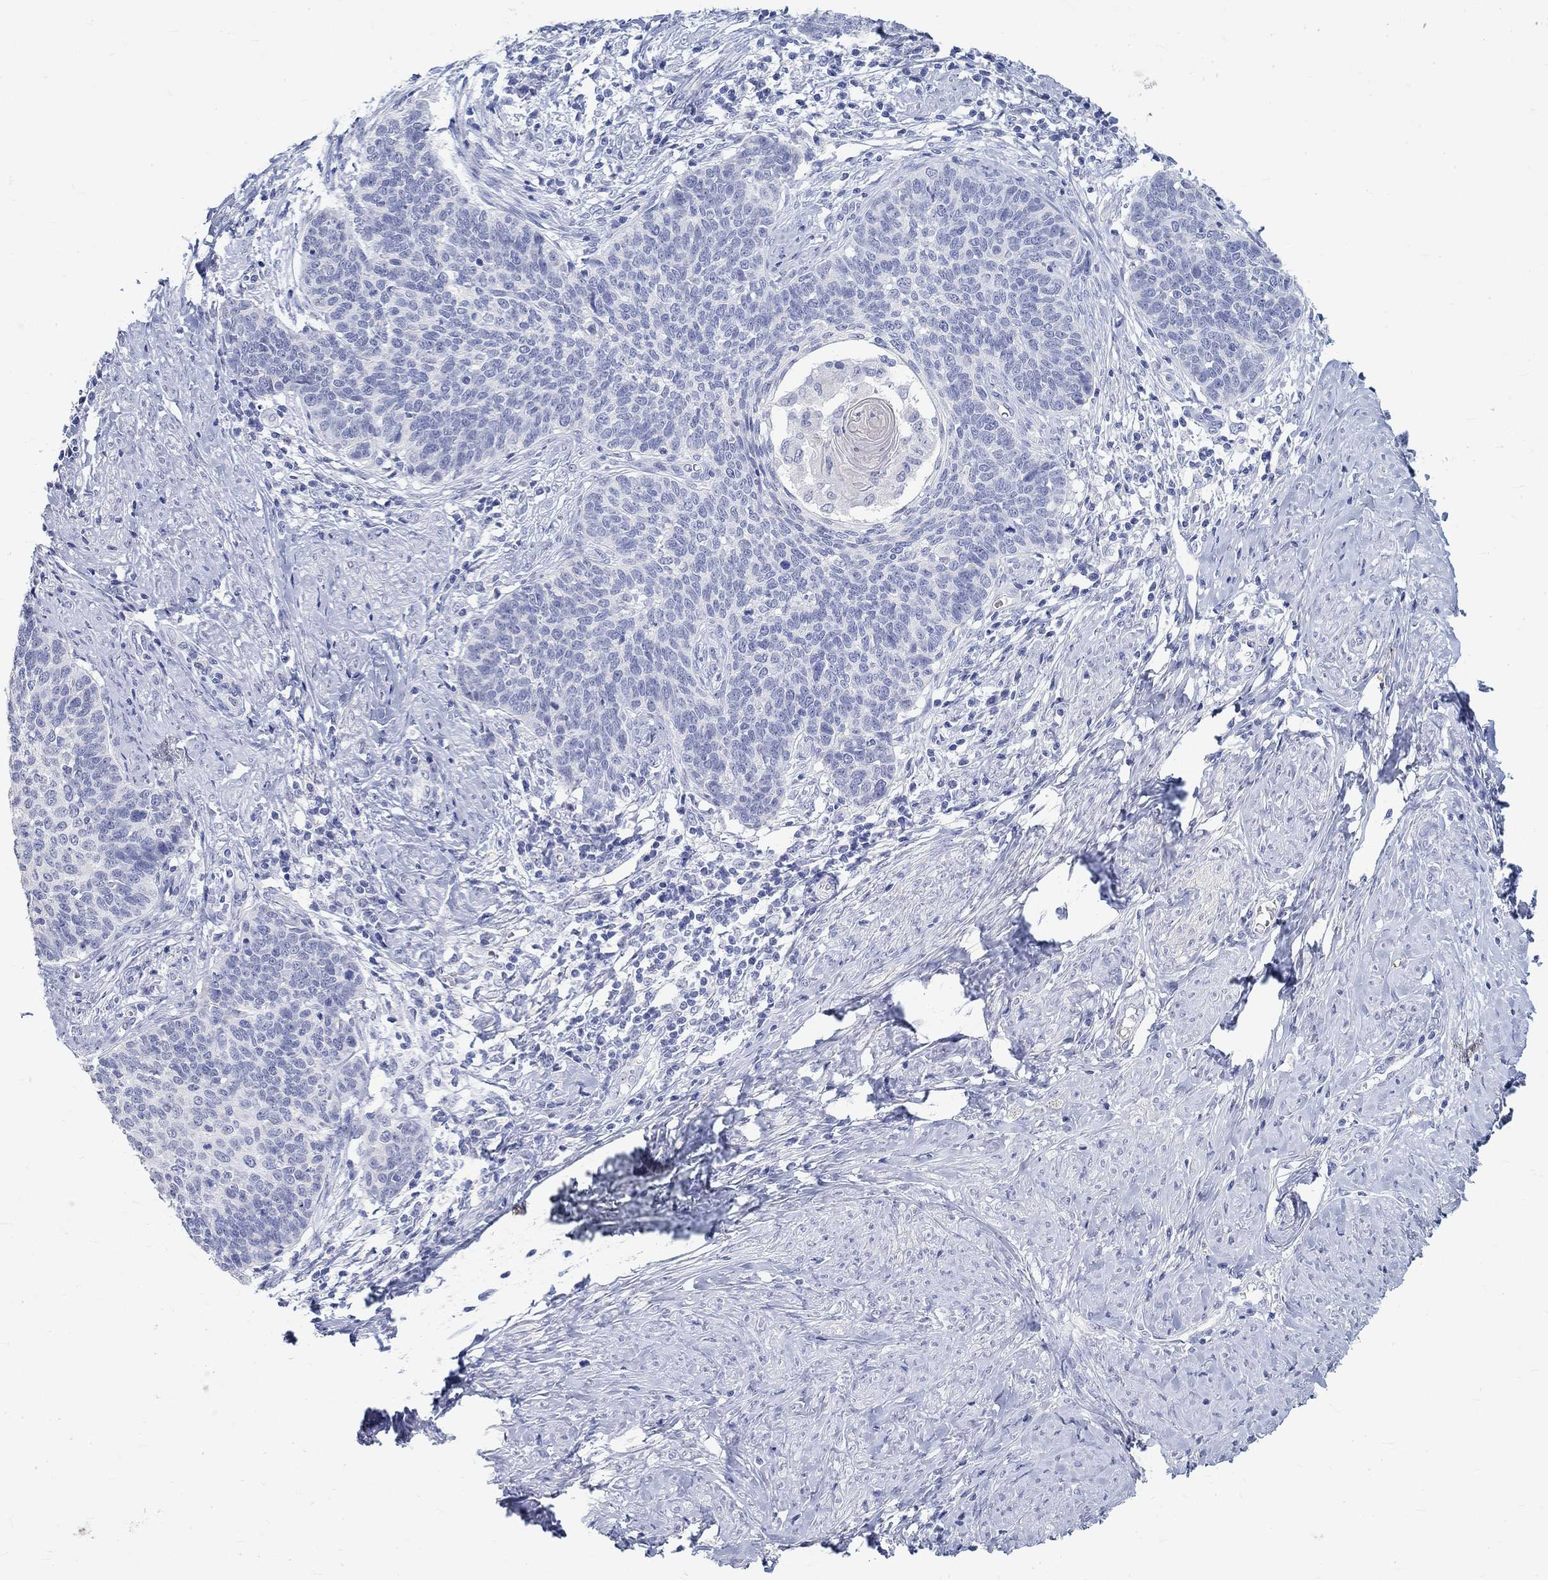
{"staining": {"intensity": "negative", "quantity": "none", "location": "none"}, "tissue": "cervical cancer", "cell_type": "Tumor cells", "image_type": "cancer", "snomed": [{"axis": "morphology", "description": "Normal tissue, NOS"}, {"axis": "morphology", "description": "Squamous cell carcinoma, NOS"}, {"axis": "topography", "description": "Cervix"}], "caption": "Immunohistochemical staining of cervical squamous cell carcinoma exhibits no significant expression in tumor cells.", "gene": "GRIA3", "patient": {"sex": "female", "age": 39}}